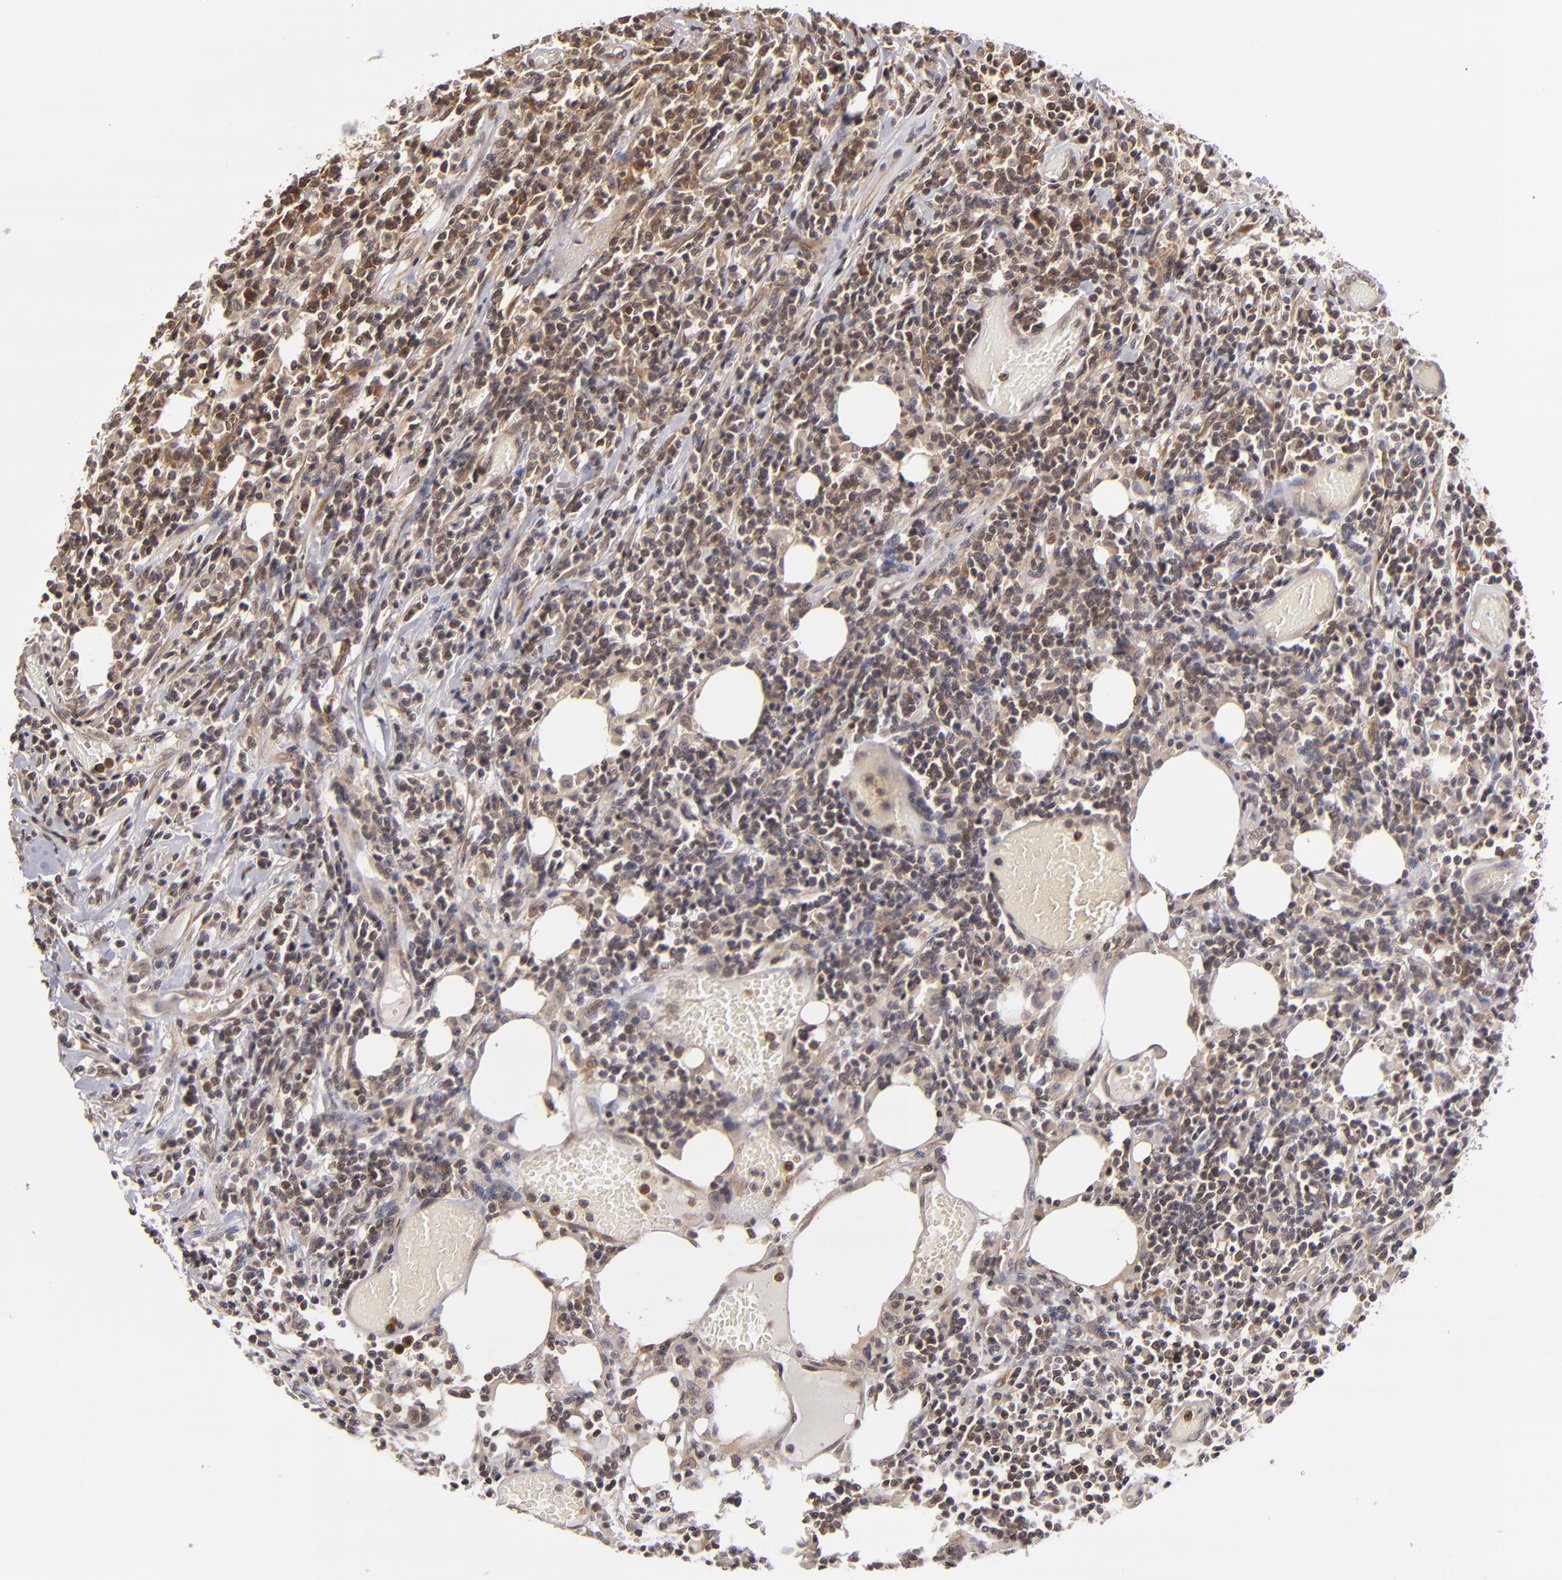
{"staining": {"intensity": "moderate", "quantity": "25%-75%", "location": "cytoplasmic/membranous"}, "tissue": "lymphoma", "cell_type": "Tumor cells", "image_type": "cancer", "snomed": [{"axis": "morphology", "description": "Malignant lymphoma, non-Hodgkin's type, High grade"}, {"axis": "topography", "description": "Colon"}], "caption": "Immunohistochemical staining of high-grade malignant lymphoma, non-Hodgkin's type reveals medium levels of moderate cytoplasmic/membranous expression in about 25%-75% of tumor cells. The staining is performed using DAB (3,3'-diaminobenzidine) brown chromogen to label protein expression. The nuclei are counter-stained blue using hematoxylin.", "gene": "MAPK3", "patient": {"sex": "male", "age": 82}}